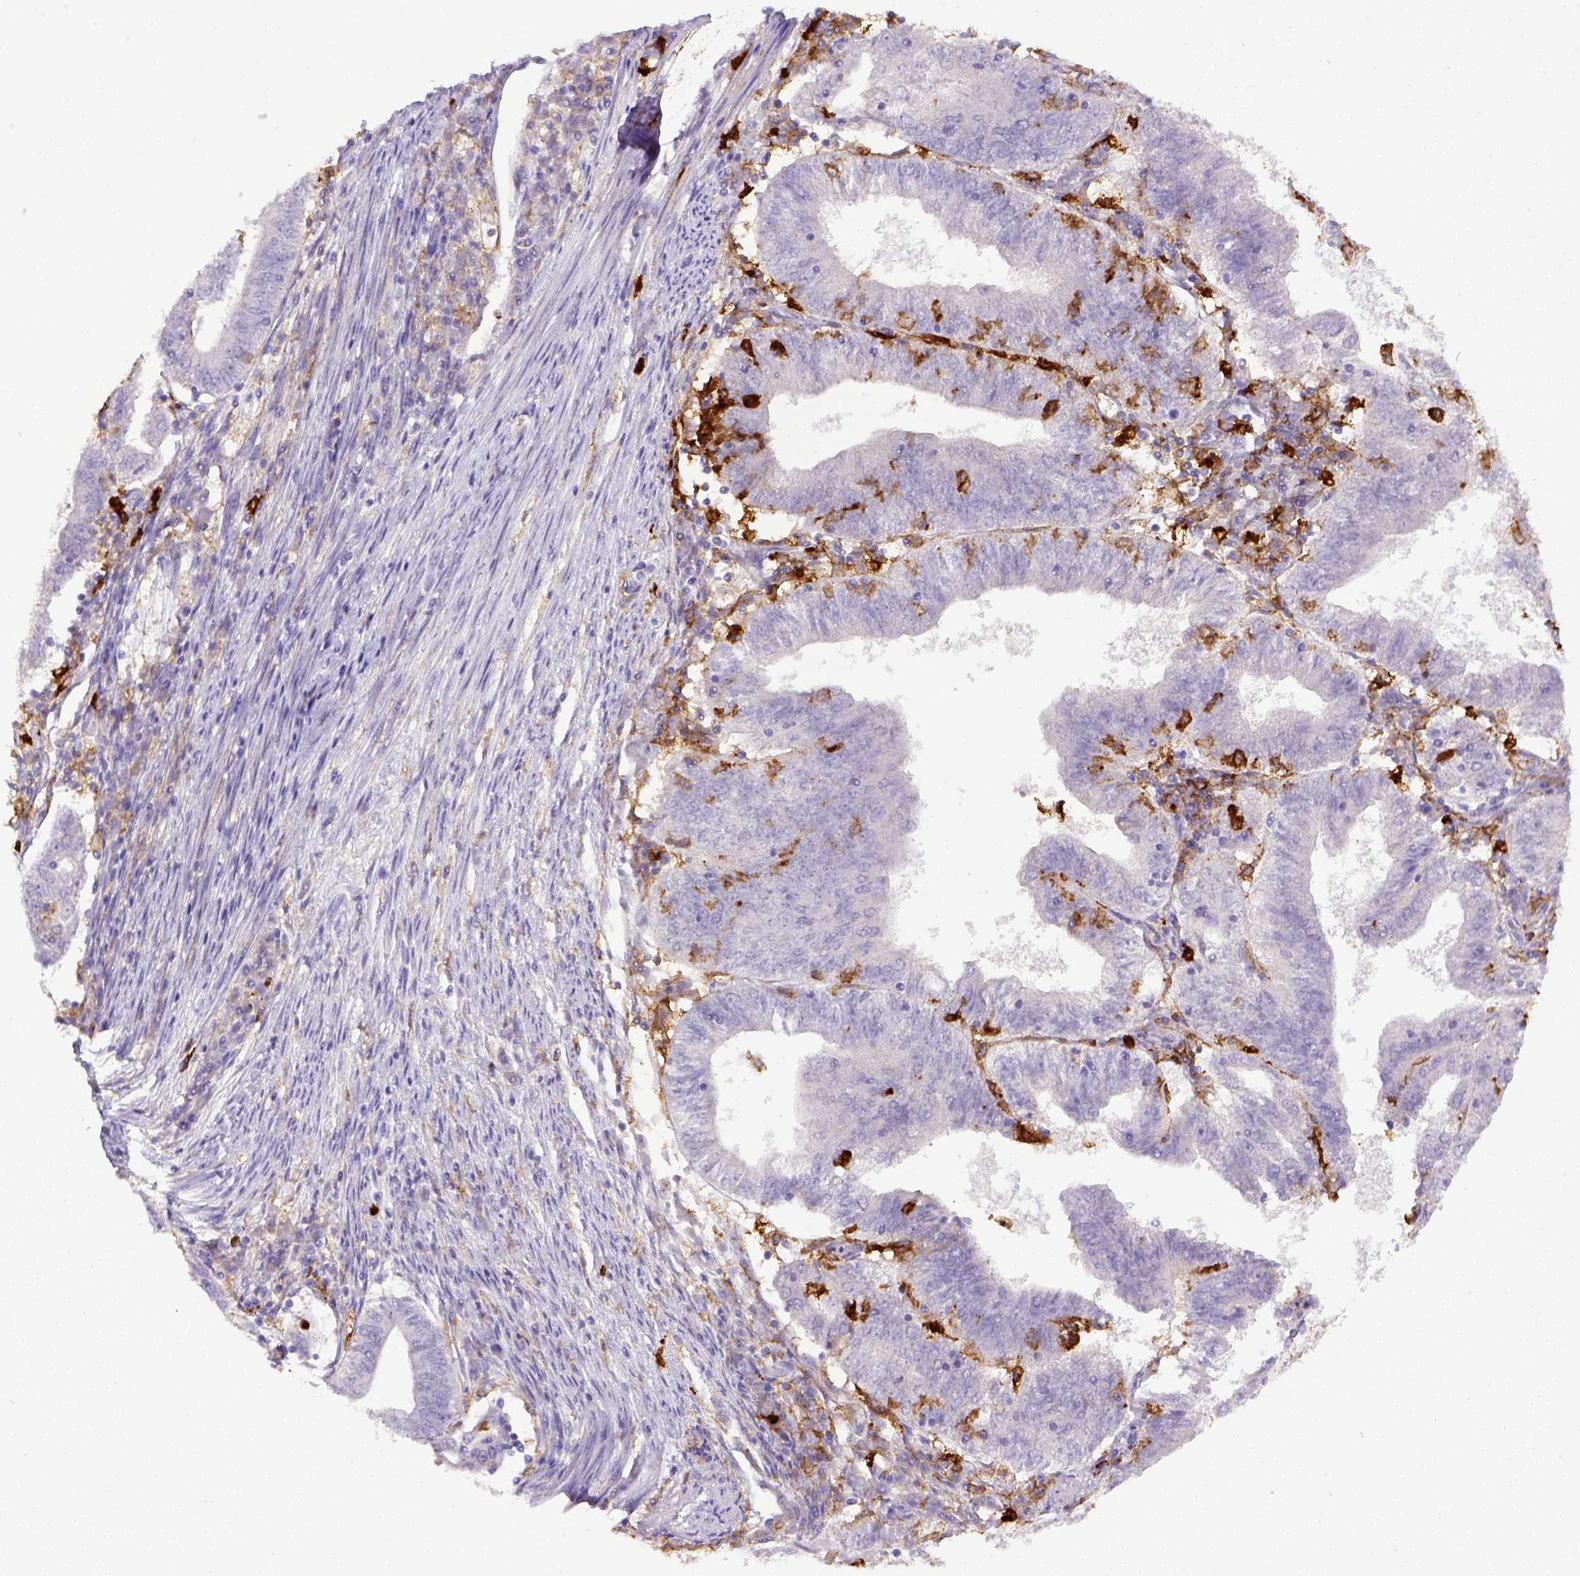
{"staining": {"intensity": "negative", "quantity": "none", "location": "none"}, "tissue": "endometrial cancer", "cell_type": "Tumor cells", "image_type": "cancer", "snomed": [{"axis": "morphology", "description": "Adenocarcinoma, NOS"}, {"axis": "topography", "description": "Endometrium"}], "caption": "High power microscopy histopathology image of an IHC micrograph of endometrial cancer, revealing no significant staining in tumor cells.", "gene": "ITGAM", "patient": {"sex": "female", "age": 82}}